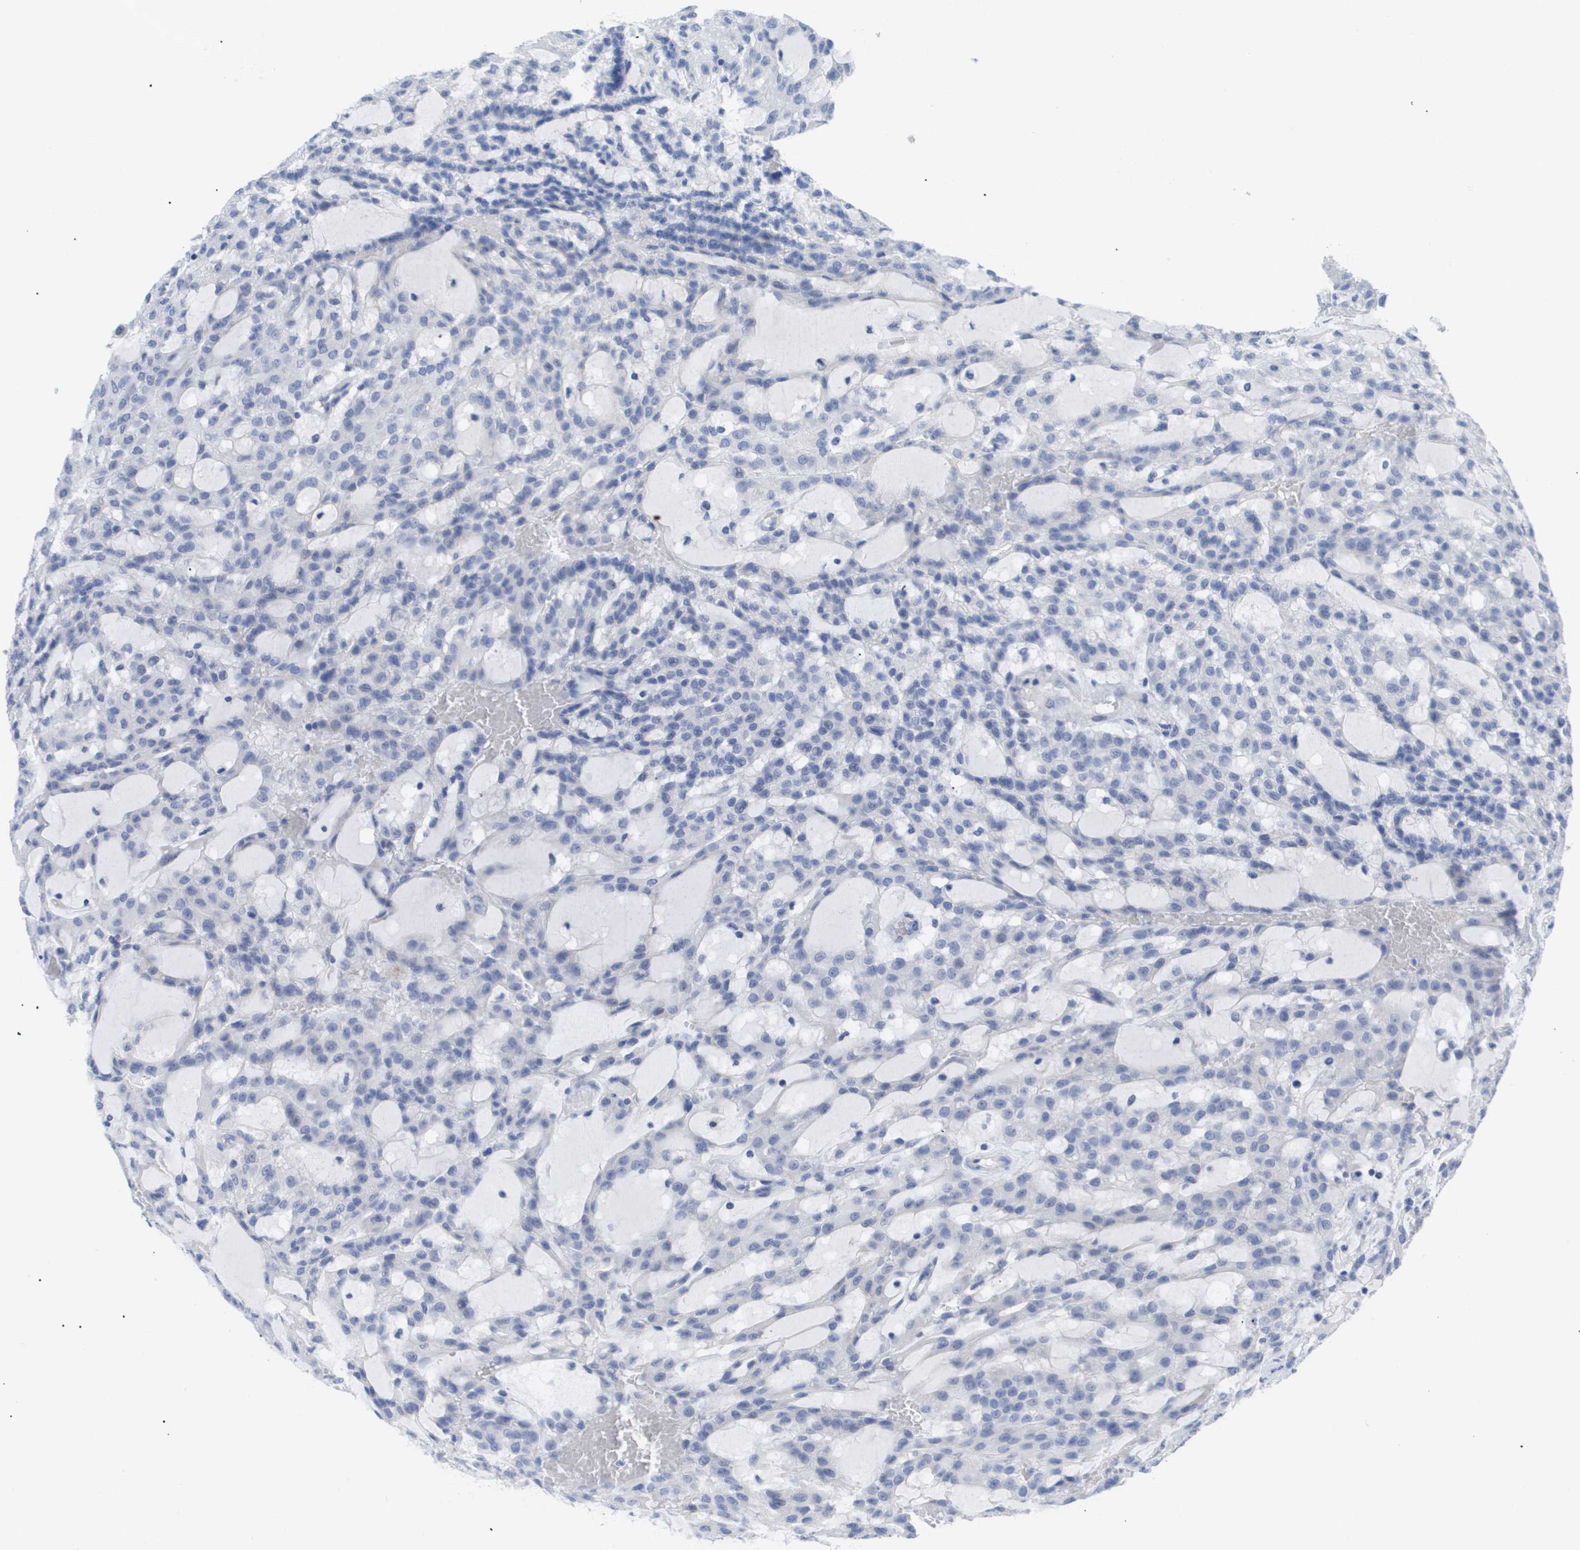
{"staining": {"intensity": "negative", "quantity": "none", "location": "none"}, "tissue": "renal cancer", "cell_type": "Tumor cells", "image_type": "cancer", "snomed": [{"axis": "morphology", "description": "Adenocarcinoma, NOS"}, {"axis": "topography", "description": "Kidney"}], "caption": "This is an immunohistochemistry (IHC) micrograph of renal cancer. There is no expression in tumor cells.", "gene": "CAV3", "patient": {"sex": "male", "age": 63}}